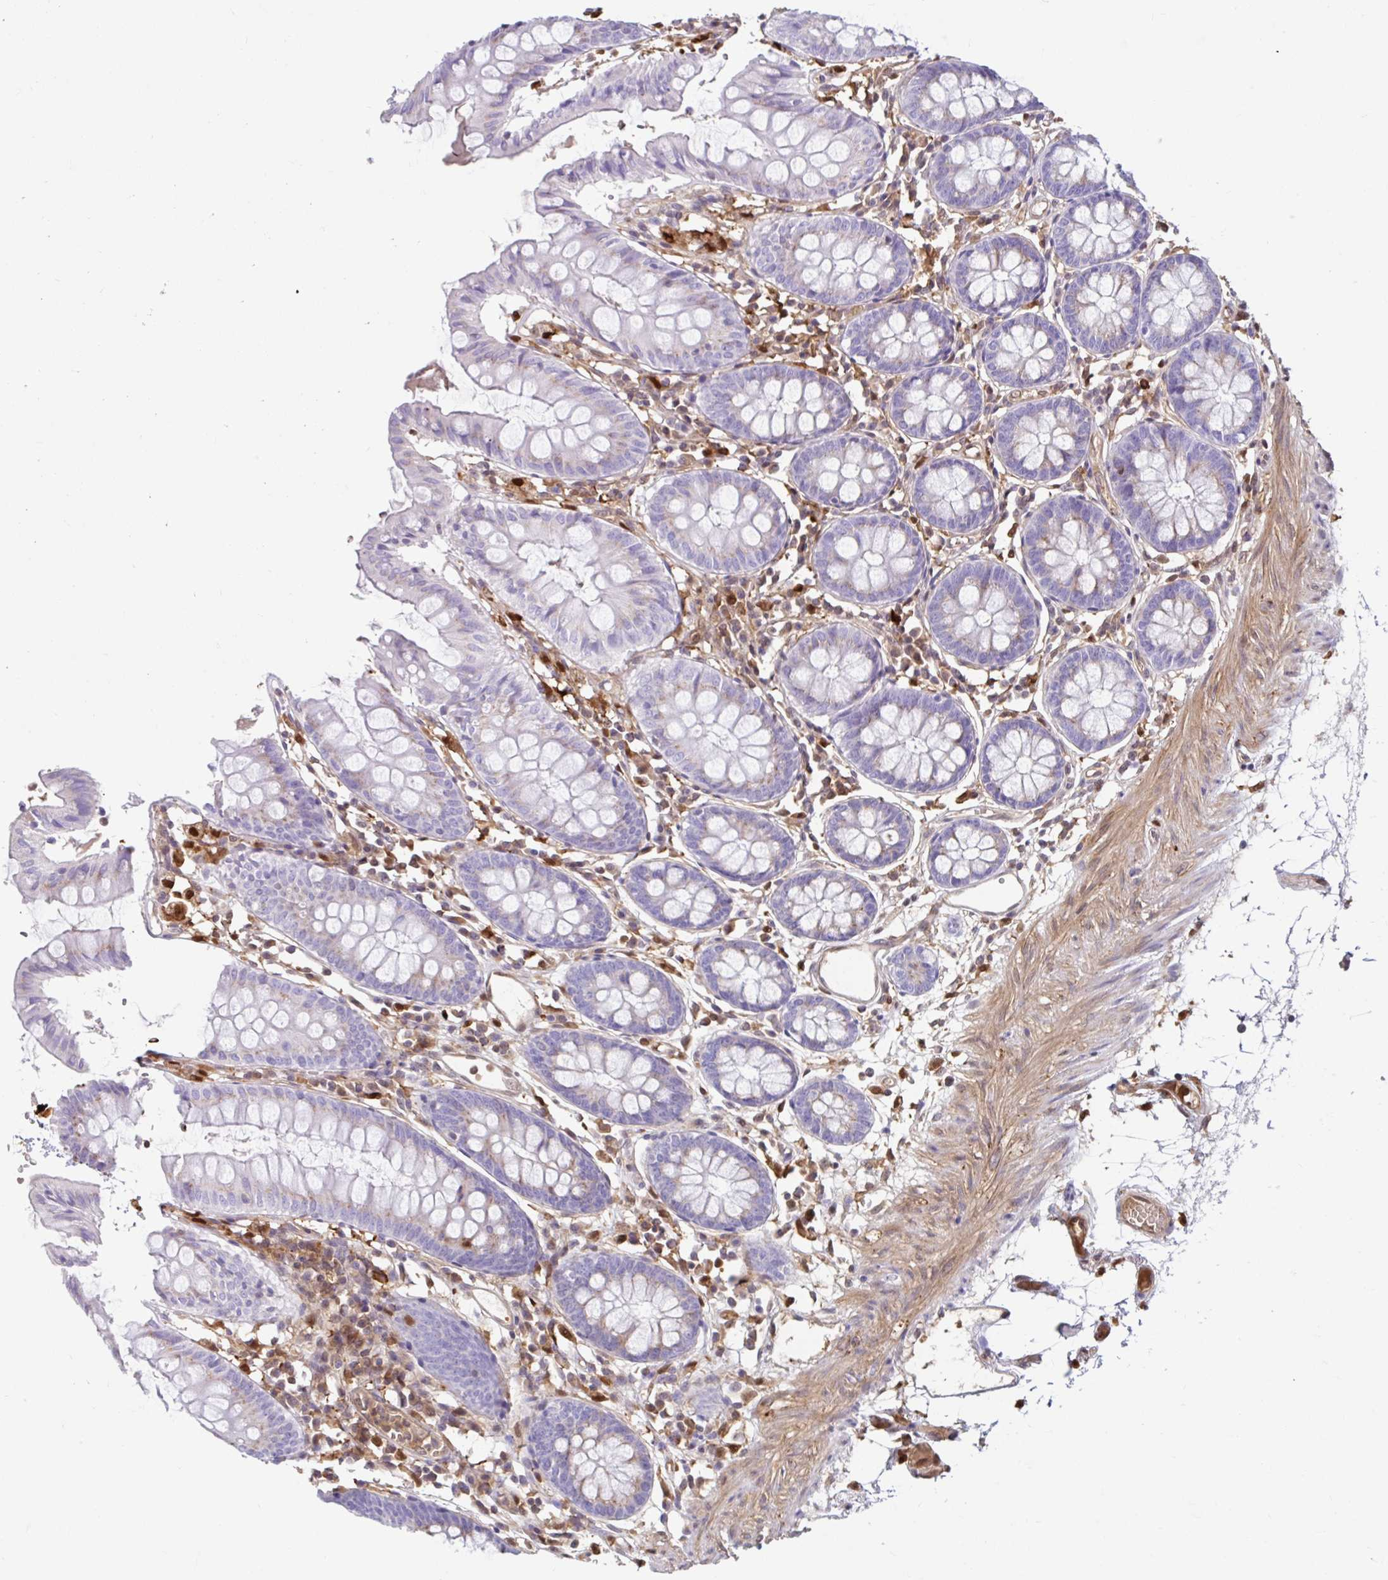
{"staining": {"intensity": "weak", "quantity": ">75%", "location": "cytoplasmic/membranous"}, "tissue": "colon", "cell_type": "Endothelial cells", "image_type": "normal", "snomed": [{"axis": "morphology", "description": "Normal tissue, NOS"}, {"axis": "topography", "description": "Colon"}], "caption": "Immunohistochemical staining of unremarkable human colon displays weak cytoplasmic/membranous protein positivity in approximately >75% of endothelial cells.", "gene": "BLVRA", "patient": {"sex": "female", "age": 84}}